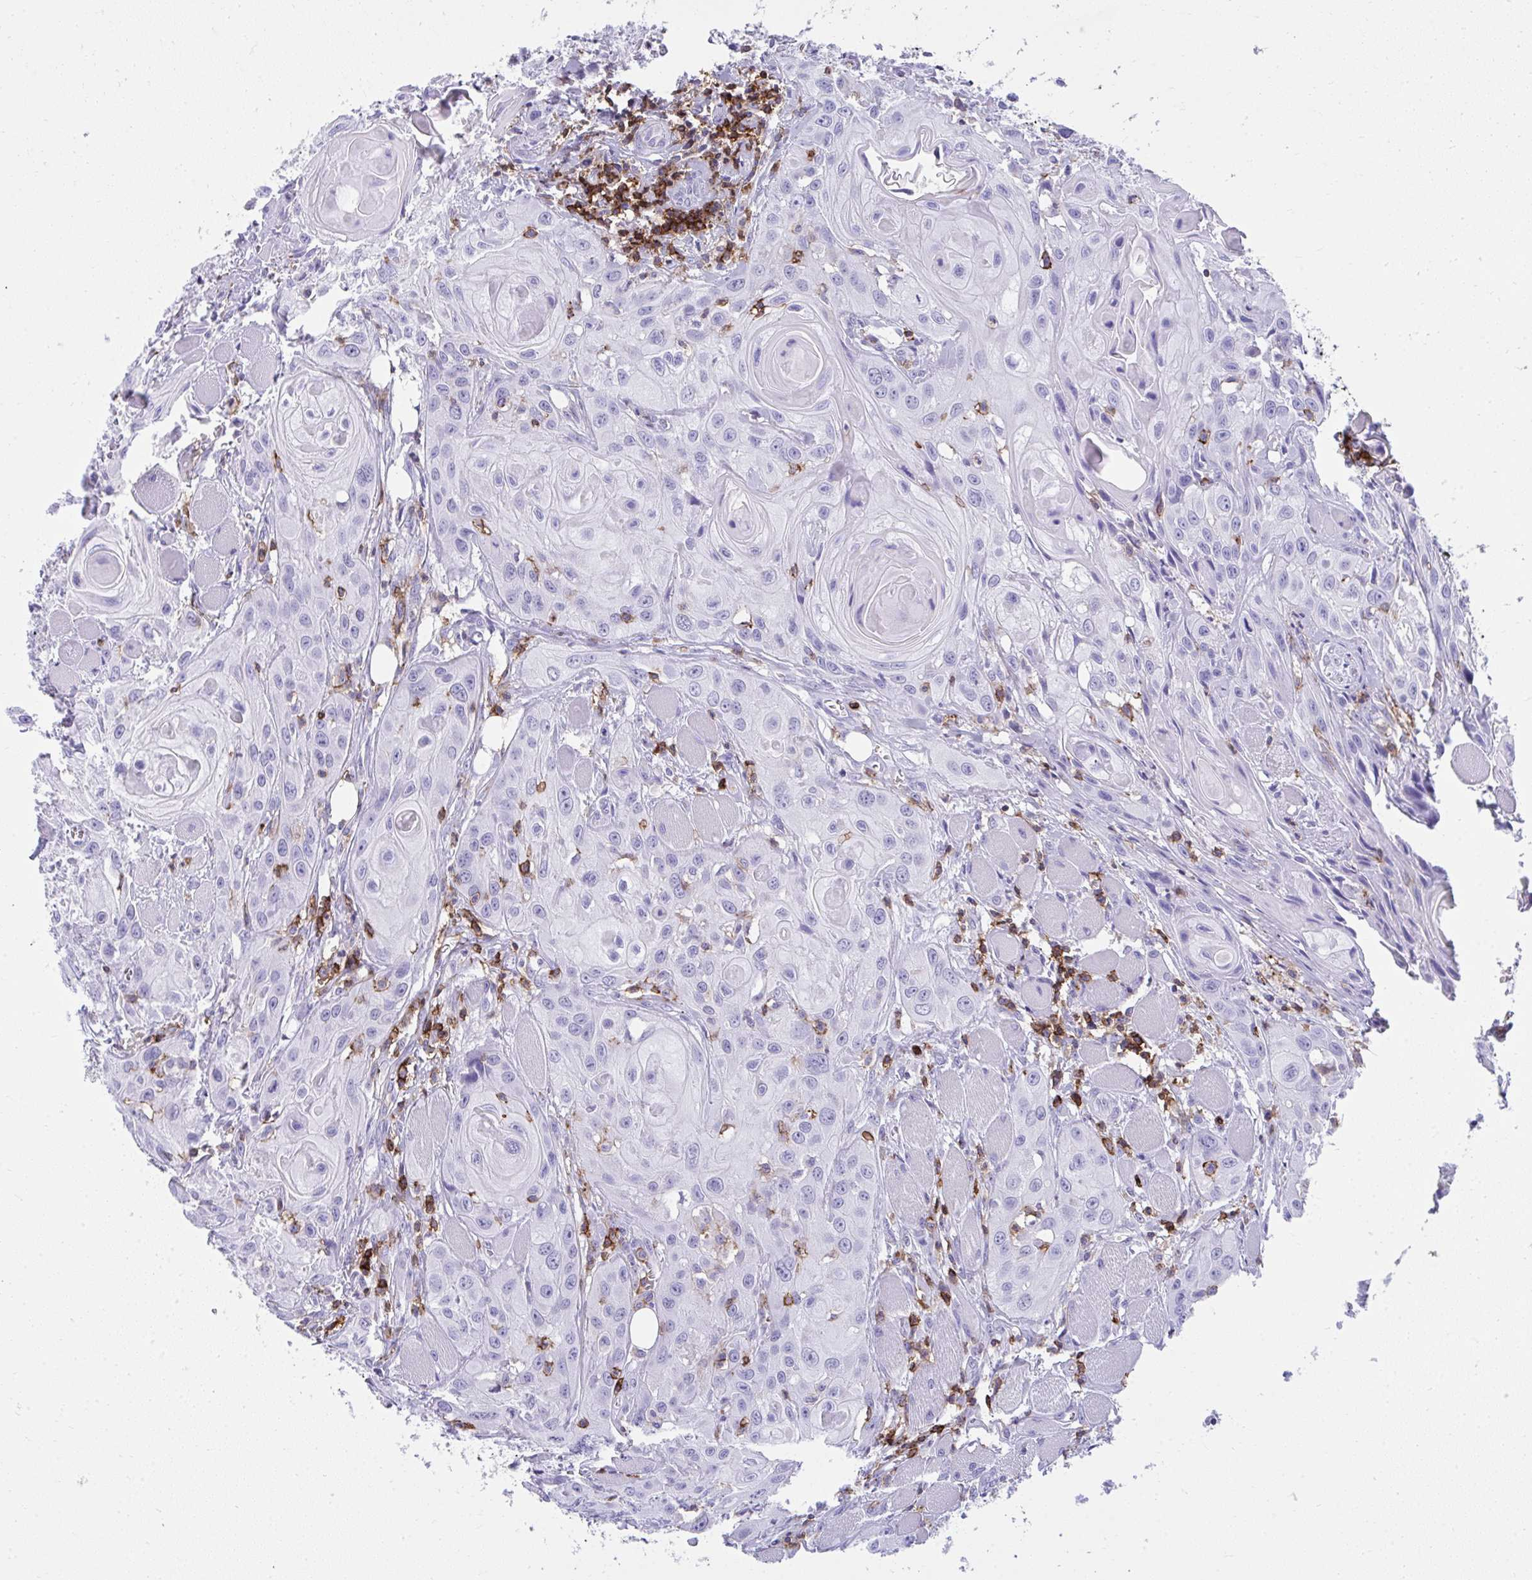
{"staining": {"intensity": "negative", "quantity": "none", "location": "none"}, "tissue": "head and neck cancer", "cell_type": "Tumor cells", "image_type": "cancer", "snomed": [{"axis": "morphology", "description": "Squamous cell carcinoma, NOS"}, {"axis": "topography", "description": "Oral tissue"}, {"axis": "topography", "description": "Head-Neck"}], "caption": "Photomicrograph shows no protein positivity in tumor cells of head and neck cancer (squamous cell carcinoma) tissue.", "gene": "SPN", "patient": {"sex": "male", "age": 58}}